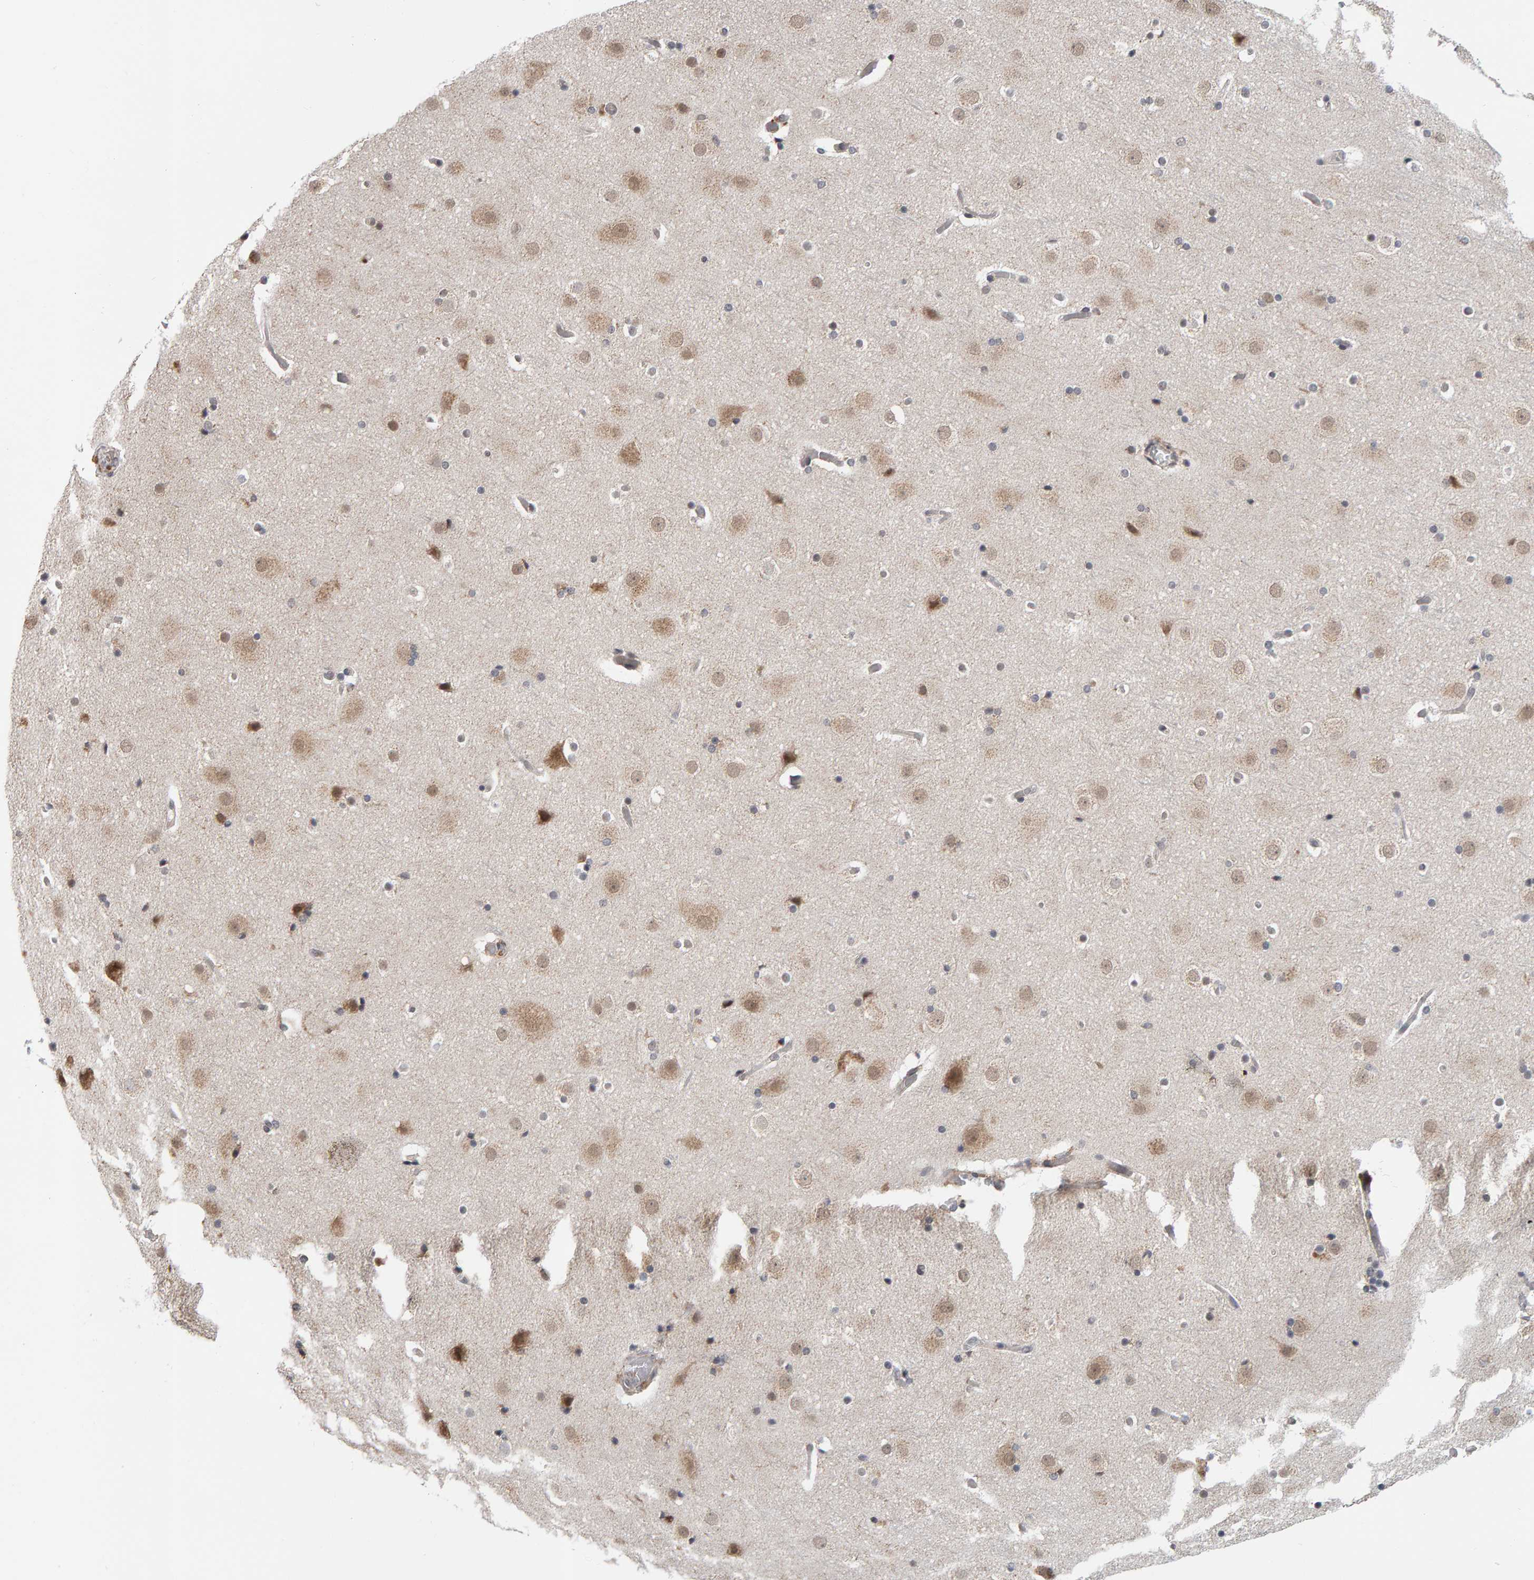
{"staining": {"intensity": "weak", "quantity": ">75%", "location": "cytoplasmic/membranous"}, "tissue": "cerebral cortex", "cell_type": "Endothelial cells", "image_type": "normal", "snomed": [{"axis": "morphology", "description": "Normal tissue, NOS"}, {"axis": "topography", "description": "Cerebral cortex"}], "caption": "The photomicrograph exhibits immunohistochemical staining of normal cerebral cortex. There is weak cytoplasmic/membranous positivity is seen in approximately >75% of endothelial cells. (IHC, brightfield microscopy, high magnification).", "gene": "DAP3", "patient": {"sex": "male", "age": 57}}